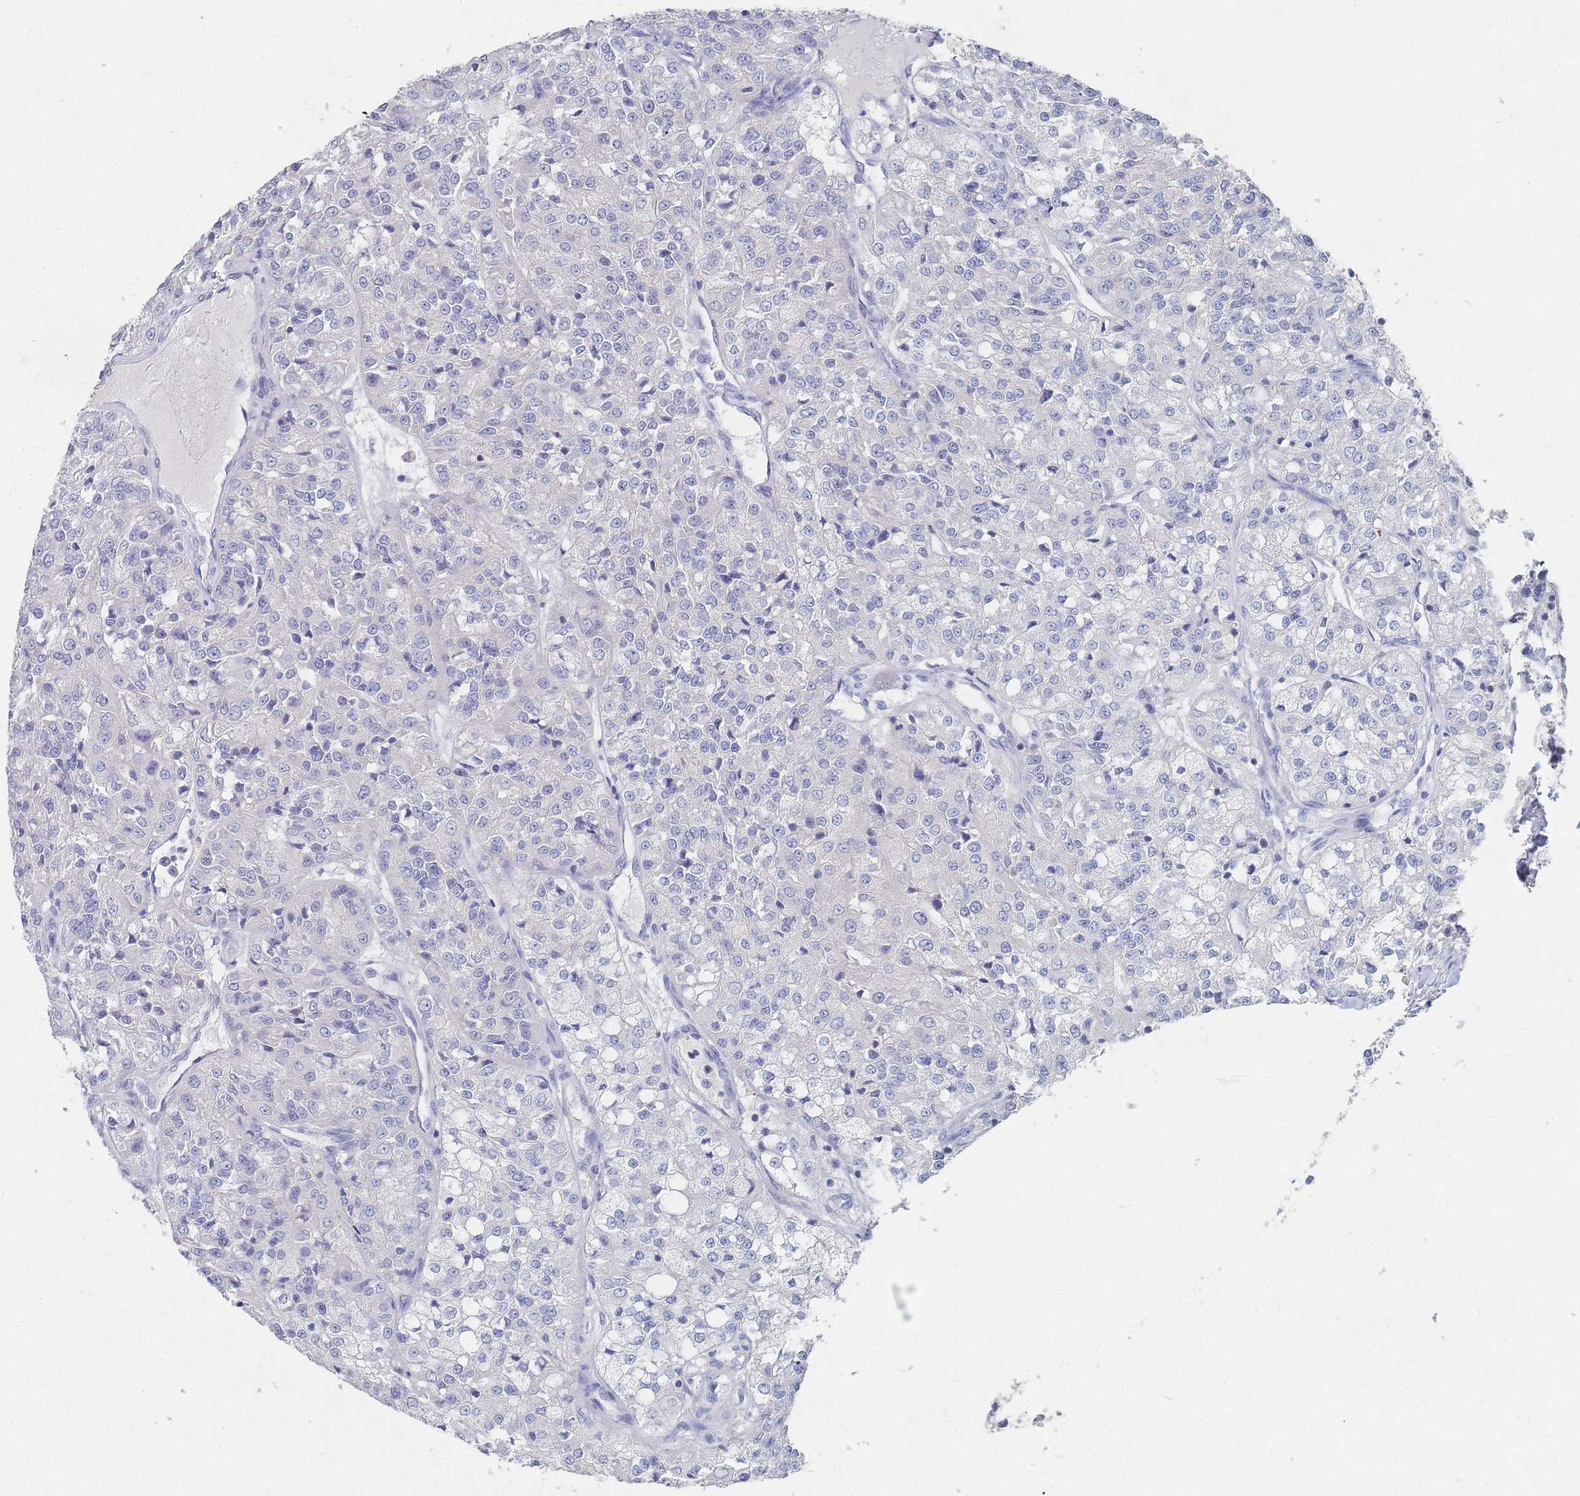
{"staining": {"intensity": "negative", "quantity": "none", "location": "none"}, "tissue": "renal cancer", "cell_type": "Tumor cells", "image_type": "cancer", "snomed": [{"axis": "morphology", "description": "Adenocarcinoma, NOS"}, {"axis": "topography", "description": "Kidney"}], "caption": "Adenocarcinoma (renal) was stained to show a protein in brown. There is no significant expression in tumor cells.", "gene": "PPP6C", "patient": {"sex": "female", "age": 63}}